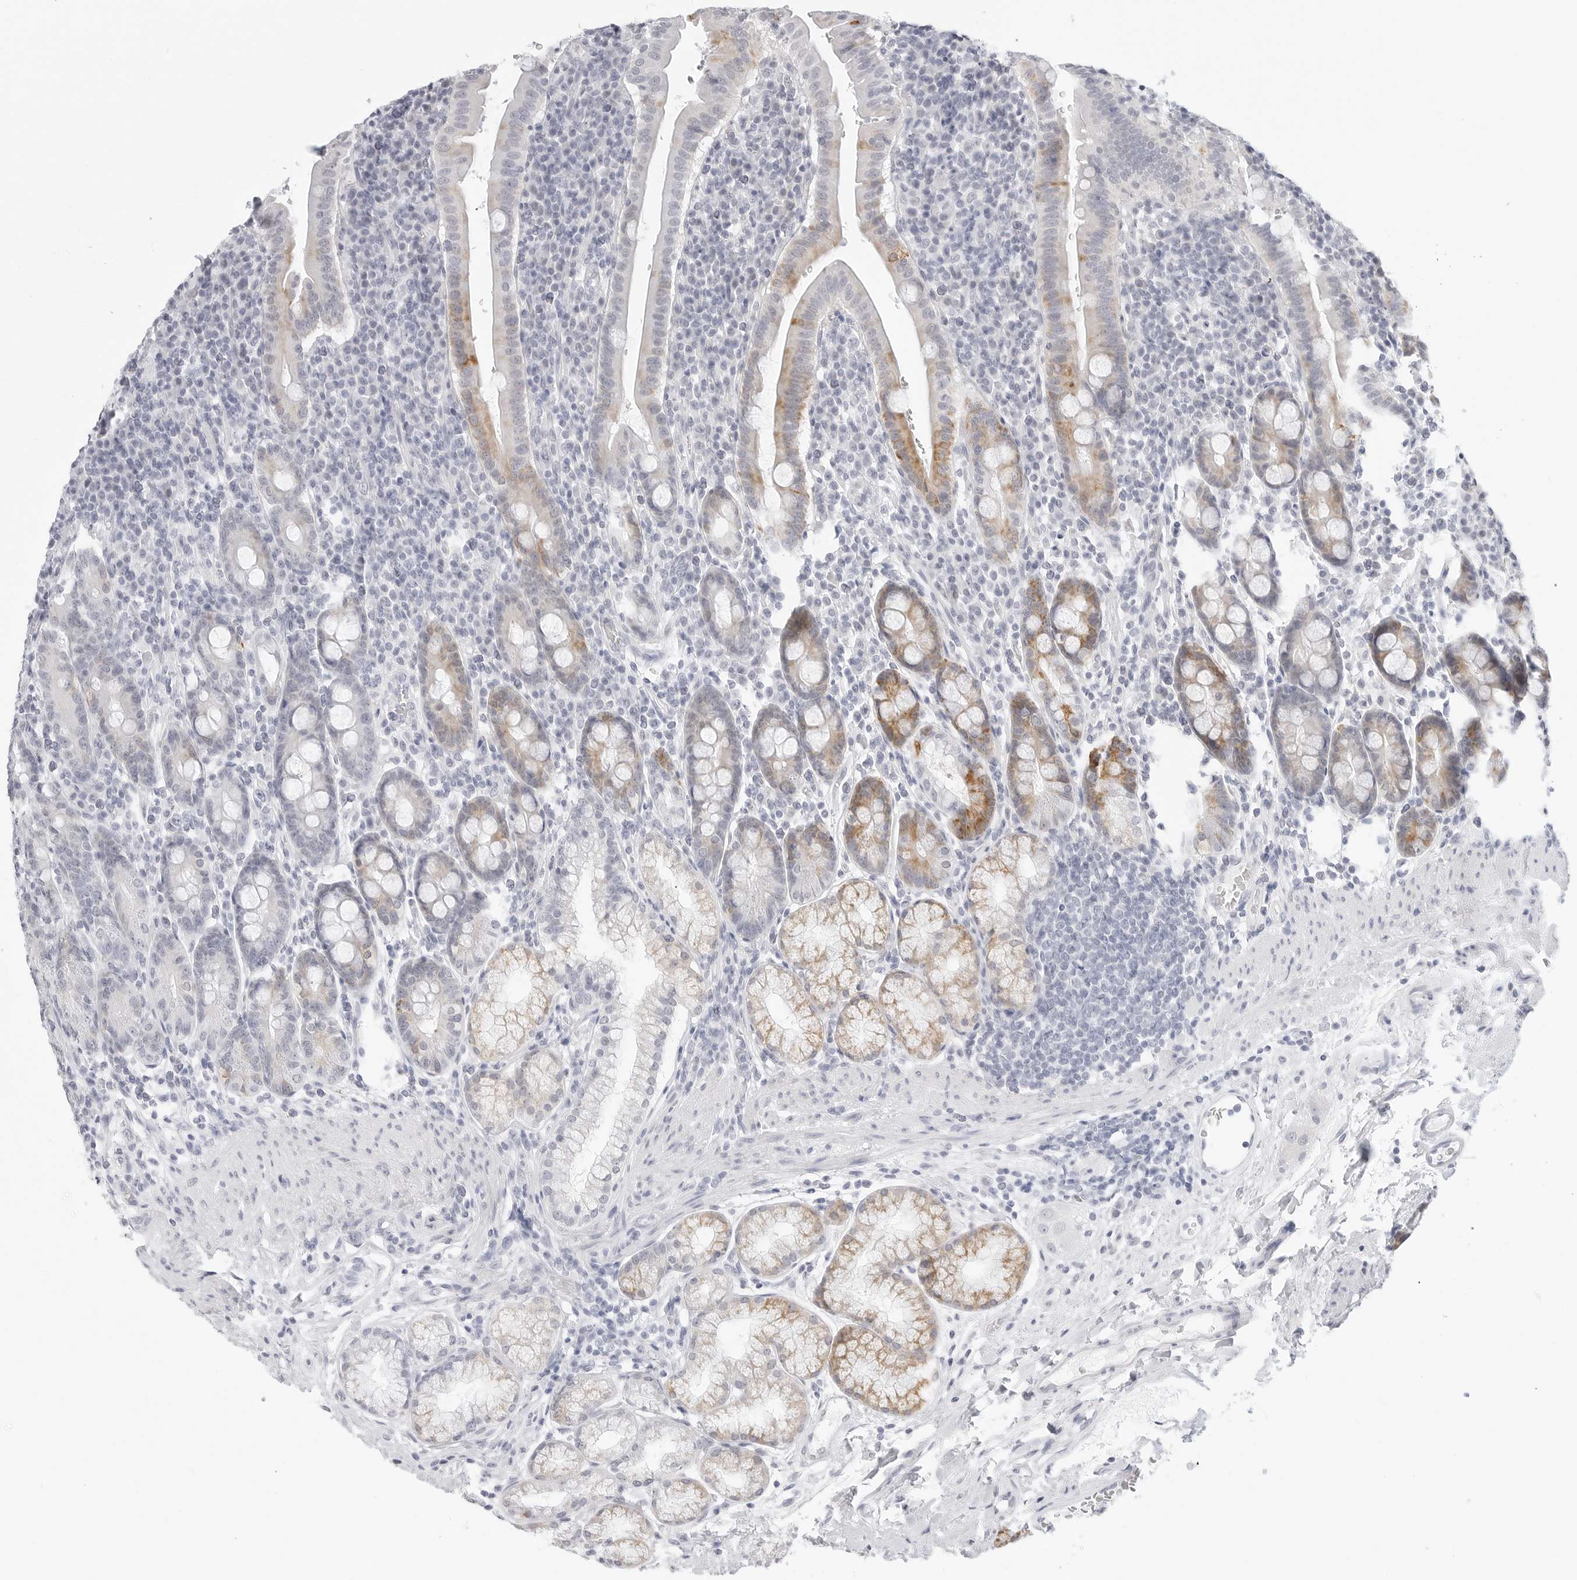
{"staining": {"intensity": "strong", "quantity": "25%-75%", "location": "cytoplasmic/membranous"}, "tissue": "duodenum", "cell_type": "Glandular cells", "image_type": "normal", "snomed": [{"axis": "morphology", "description": "Normal tissue, NOS"}, {"axis": "morphology", "description": "Adenocarcinoma, NOS"}, {"axis": "topography", "description": "Pancreas"}, {"axis": "topography", "description": "Duodenum"}], "caption": "Glandular cells demonstrate high levels of strong cytoplasmic/membranous expression in about 25%-75% of cells in normal duodenum. Nuclei are stained in blue.", "gene": "HMGCS2", "patient": {"sex": "male", "age": 50}}